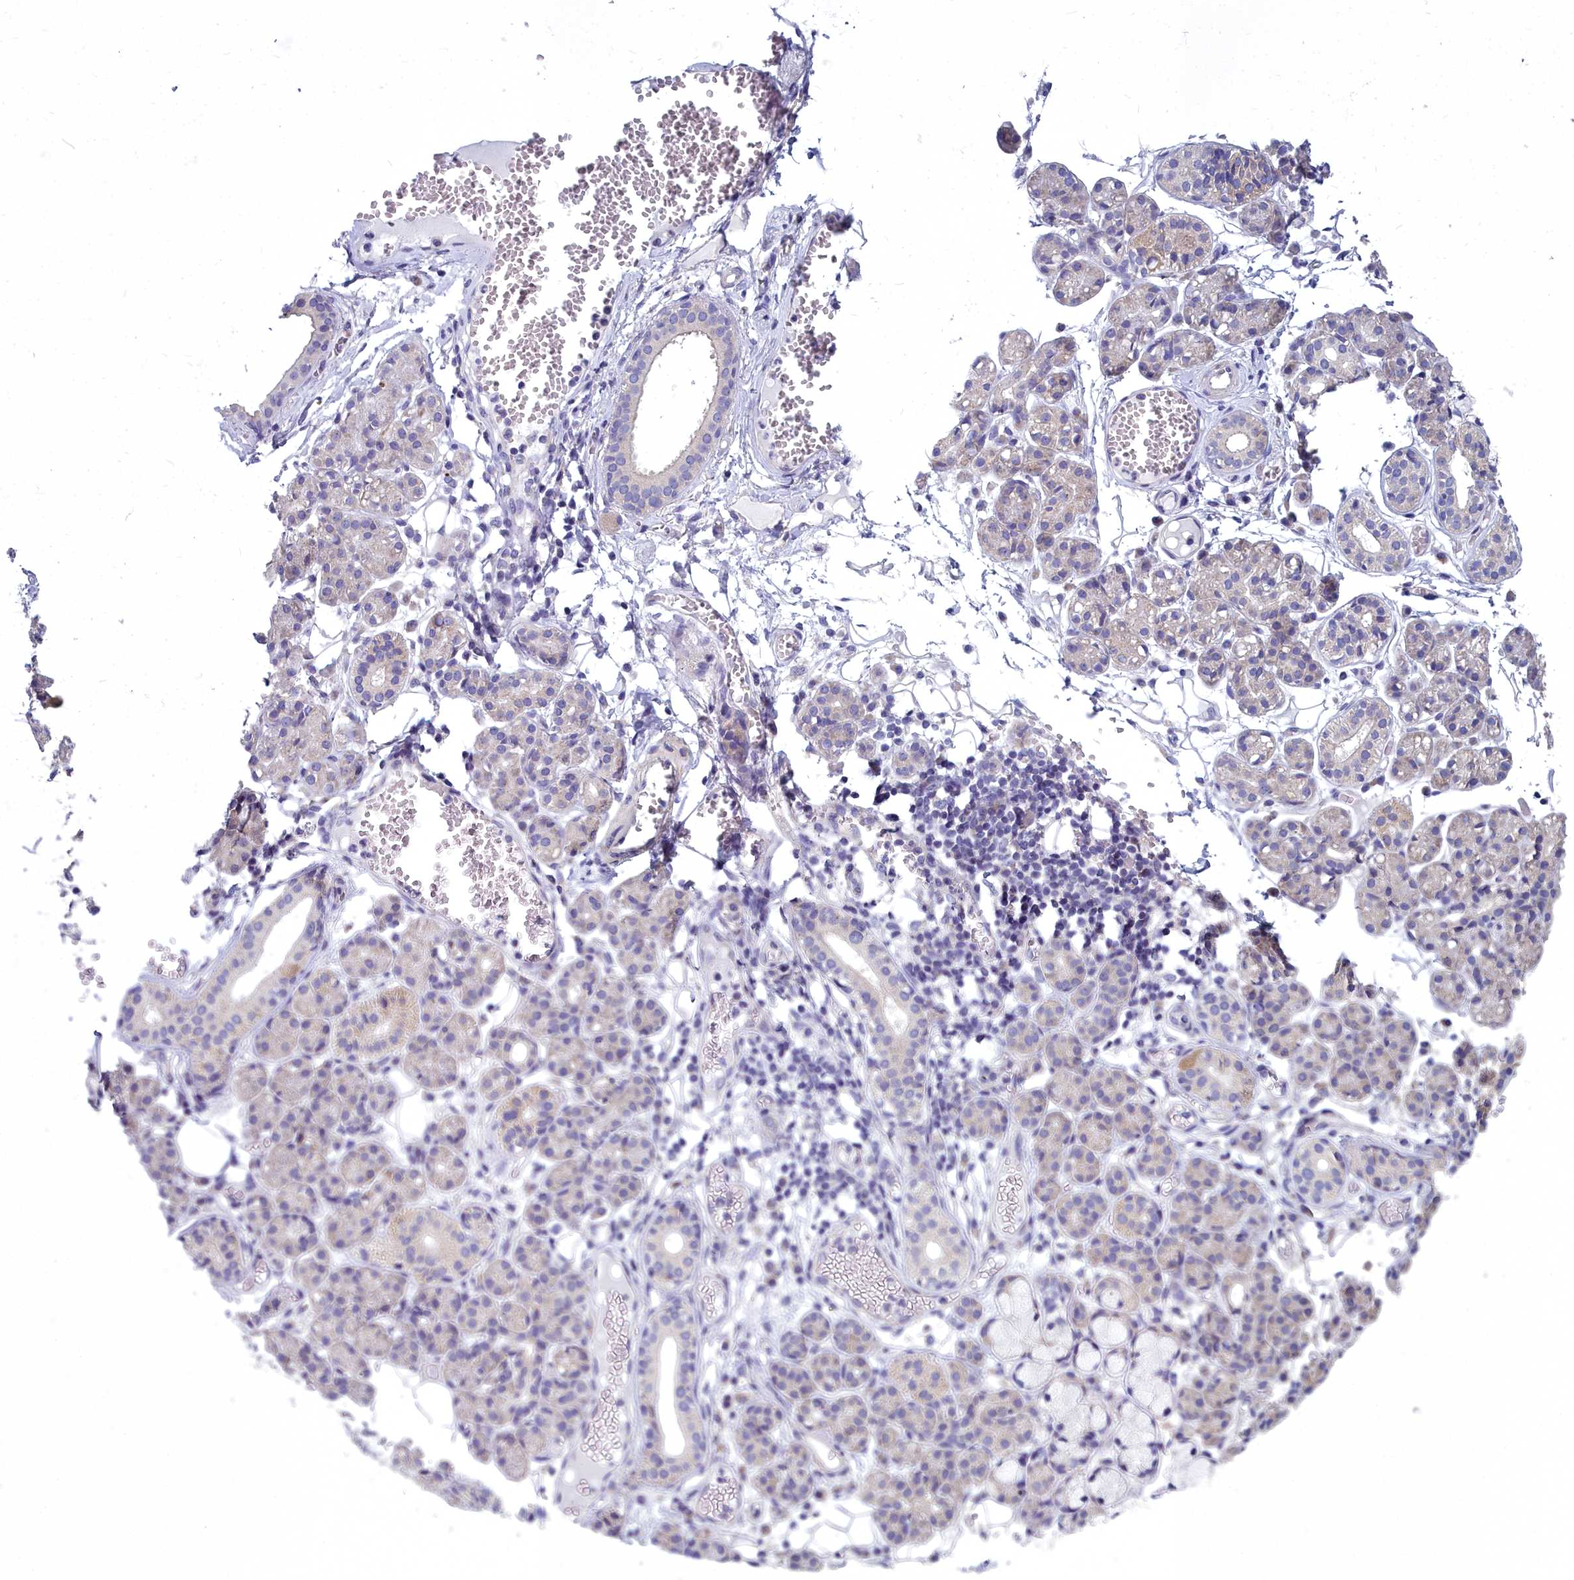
{"staining": {"intensity": "weak", "quantity": "<25%", "location": "cytoplasmic/membranous"}, "tissue": "salivary gland", "cell_type": "Glandular cells", "image_type": "normal", "snomed": [{"axis": "morphology", "description": "Normal tissue, NOS"}, {"axis": "topography", "description": "Salivary gland"}], "caption": "An immunohistochemistry (IHC) image of normal salivary gland is shown. There is no staining in glandular cells of salivary gland. The staining was performed using DAB to visualize the protein expression in brown, while the nuclei were stained in blue with hematoxylin (Magnification: 20x).", "gene": "COX20", "patient": {"sex": "male", "age": 63}}